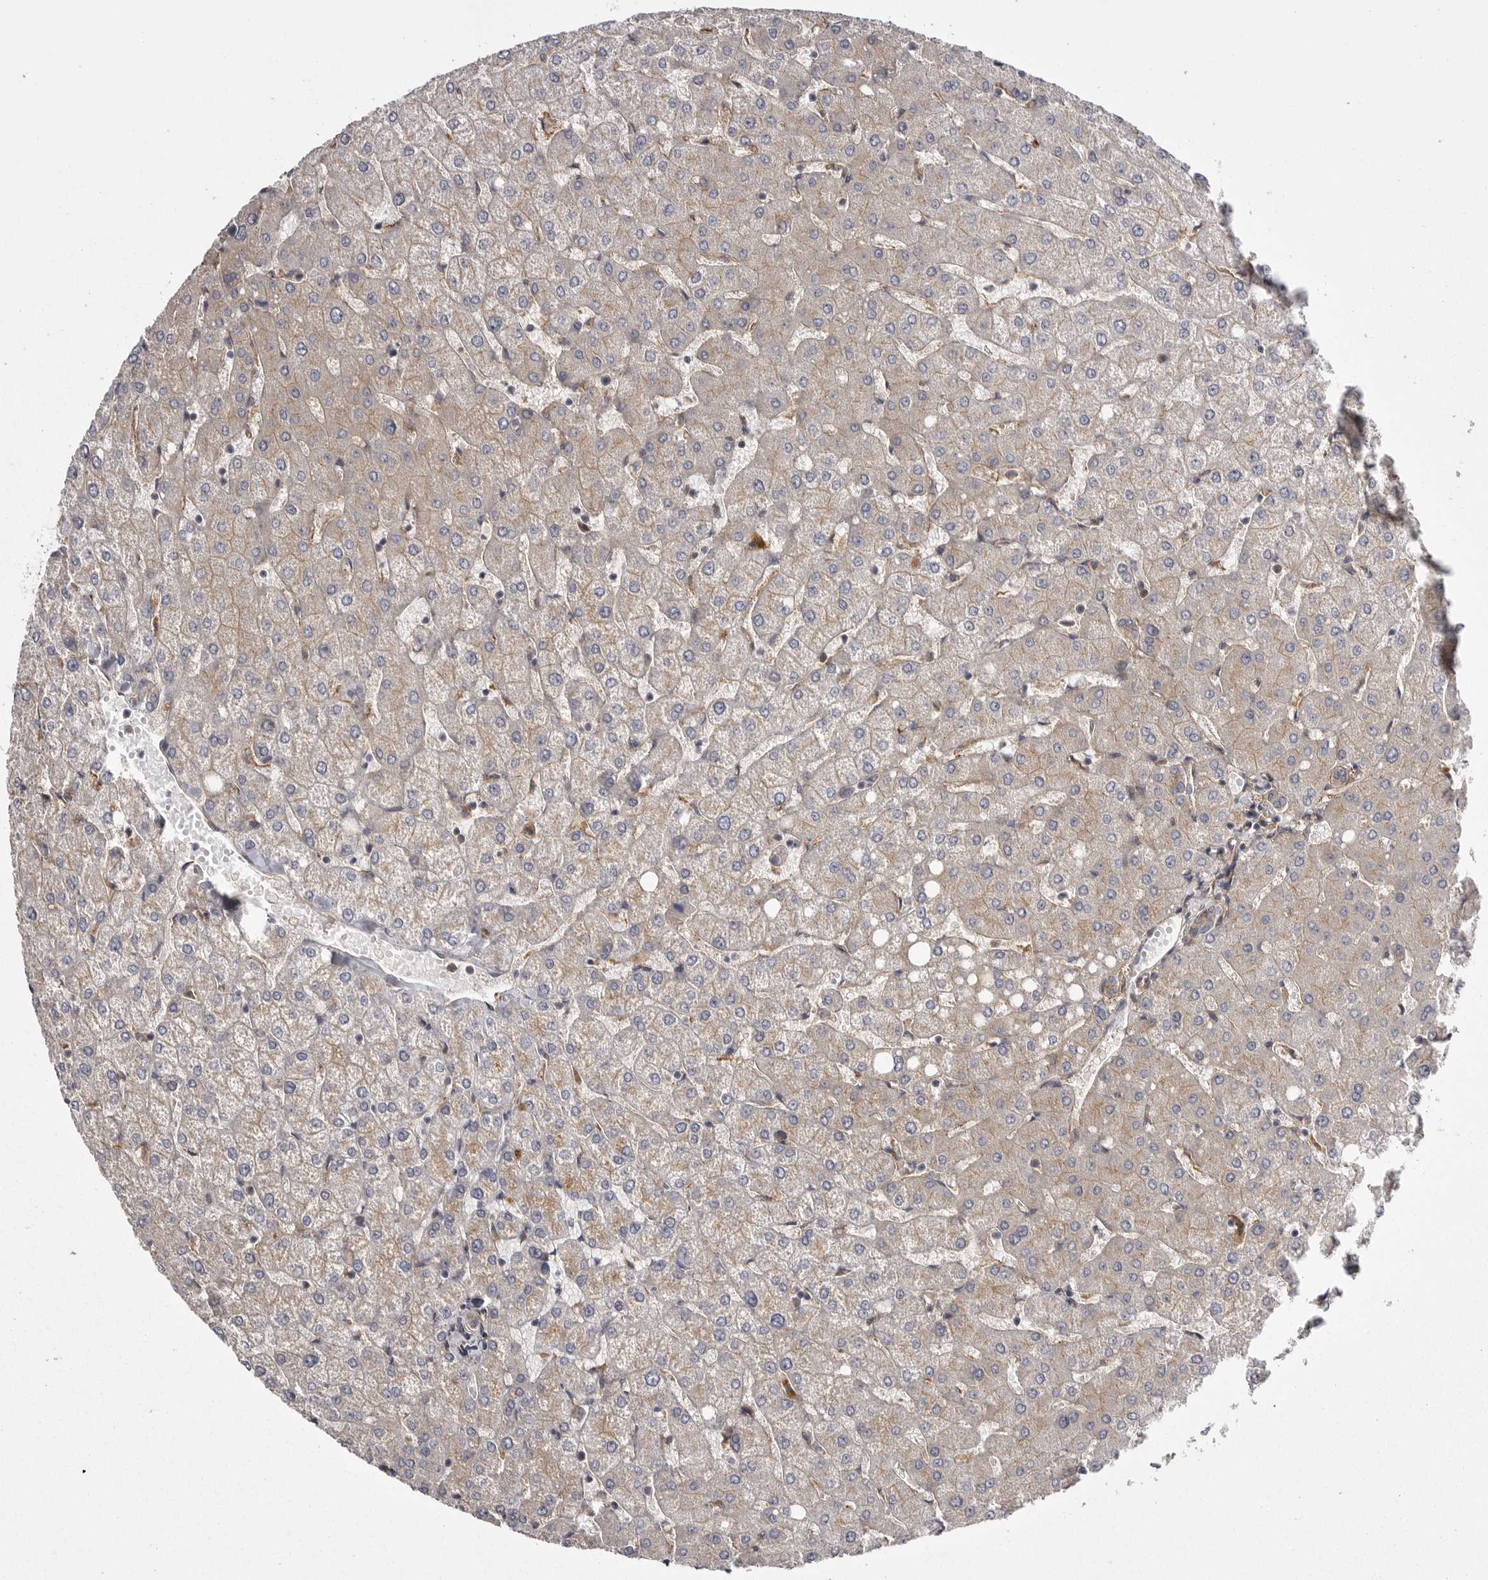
{"staining": {"intensity": "weak", "quantity": "<25%", "location": "cytoplasmic/membranous"}, "tissue": "liver", "cell_type": "Cholangiocytes", "image_type": "normal", "snomed": [{"axis": "morphology", "description": "Normal tissue, NOS"}, {"axis": "topography", "description": "Liver"}], "caption": "IHC of normal human liver displays no staining in cholangiocytes.", "gene": "OSBPL9", "patient": {"sex": "female", "age": 54}}